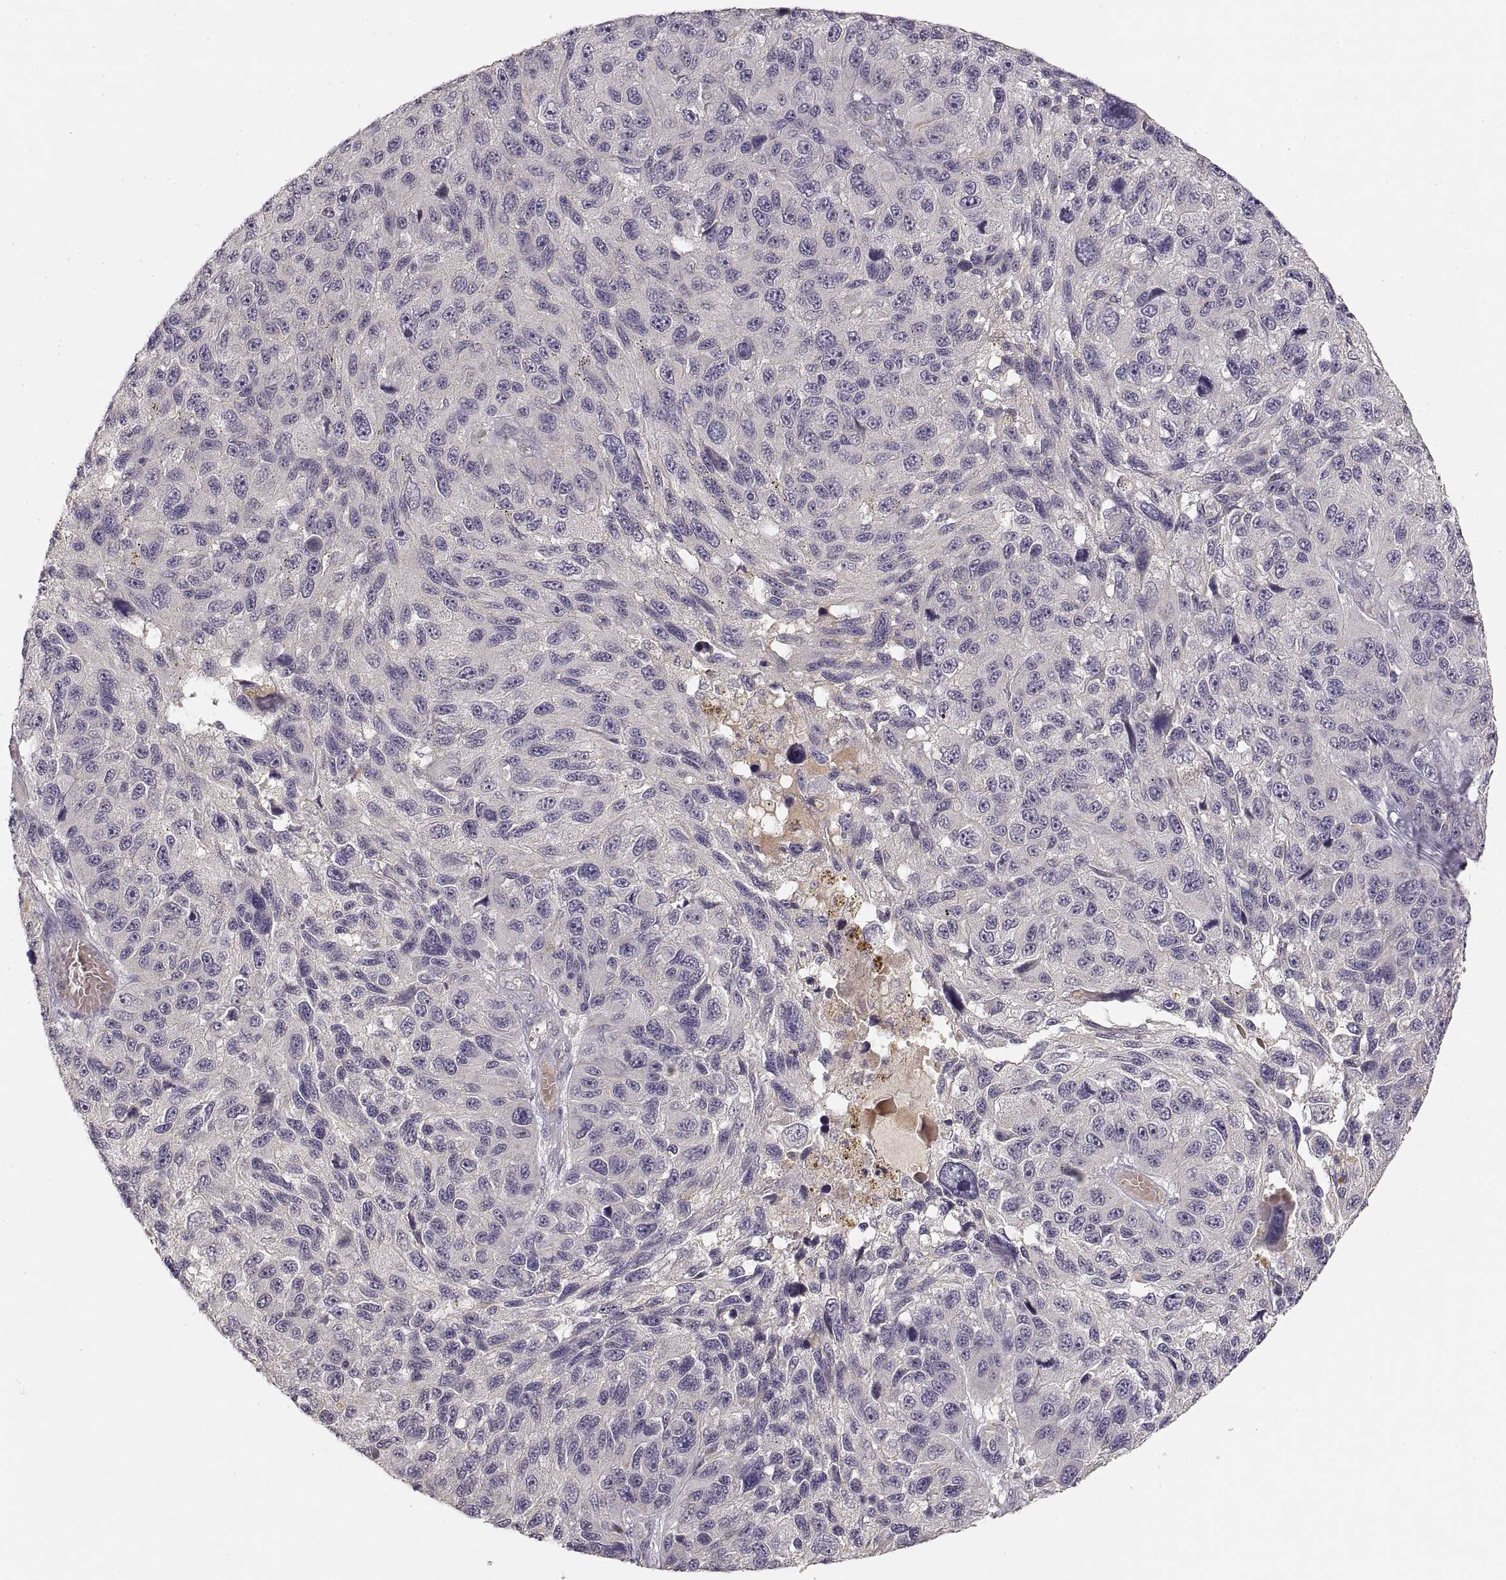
{"staining": {"intensity": "negative", "quantity": "none", "location": "none"}, "tissue": "melanoma", "cell_type": "Tumor cells", "image_type": "cancer", "snomed": [{"axis": "morphology", "description": "Malignant melanoma, NOS"}, {"axis": "topography", "description": "Skin"}], "caption": "Immunohistochemical staining of human melanoma exhibits no significant expression in tumor cells. (DAB (3,3'-diaminobenzidine) immunohistochemistry visualized using brightfield microscopy, high magnification).", "gene": "LAMC2", "patient": {"sex": "male", "age": 53}}